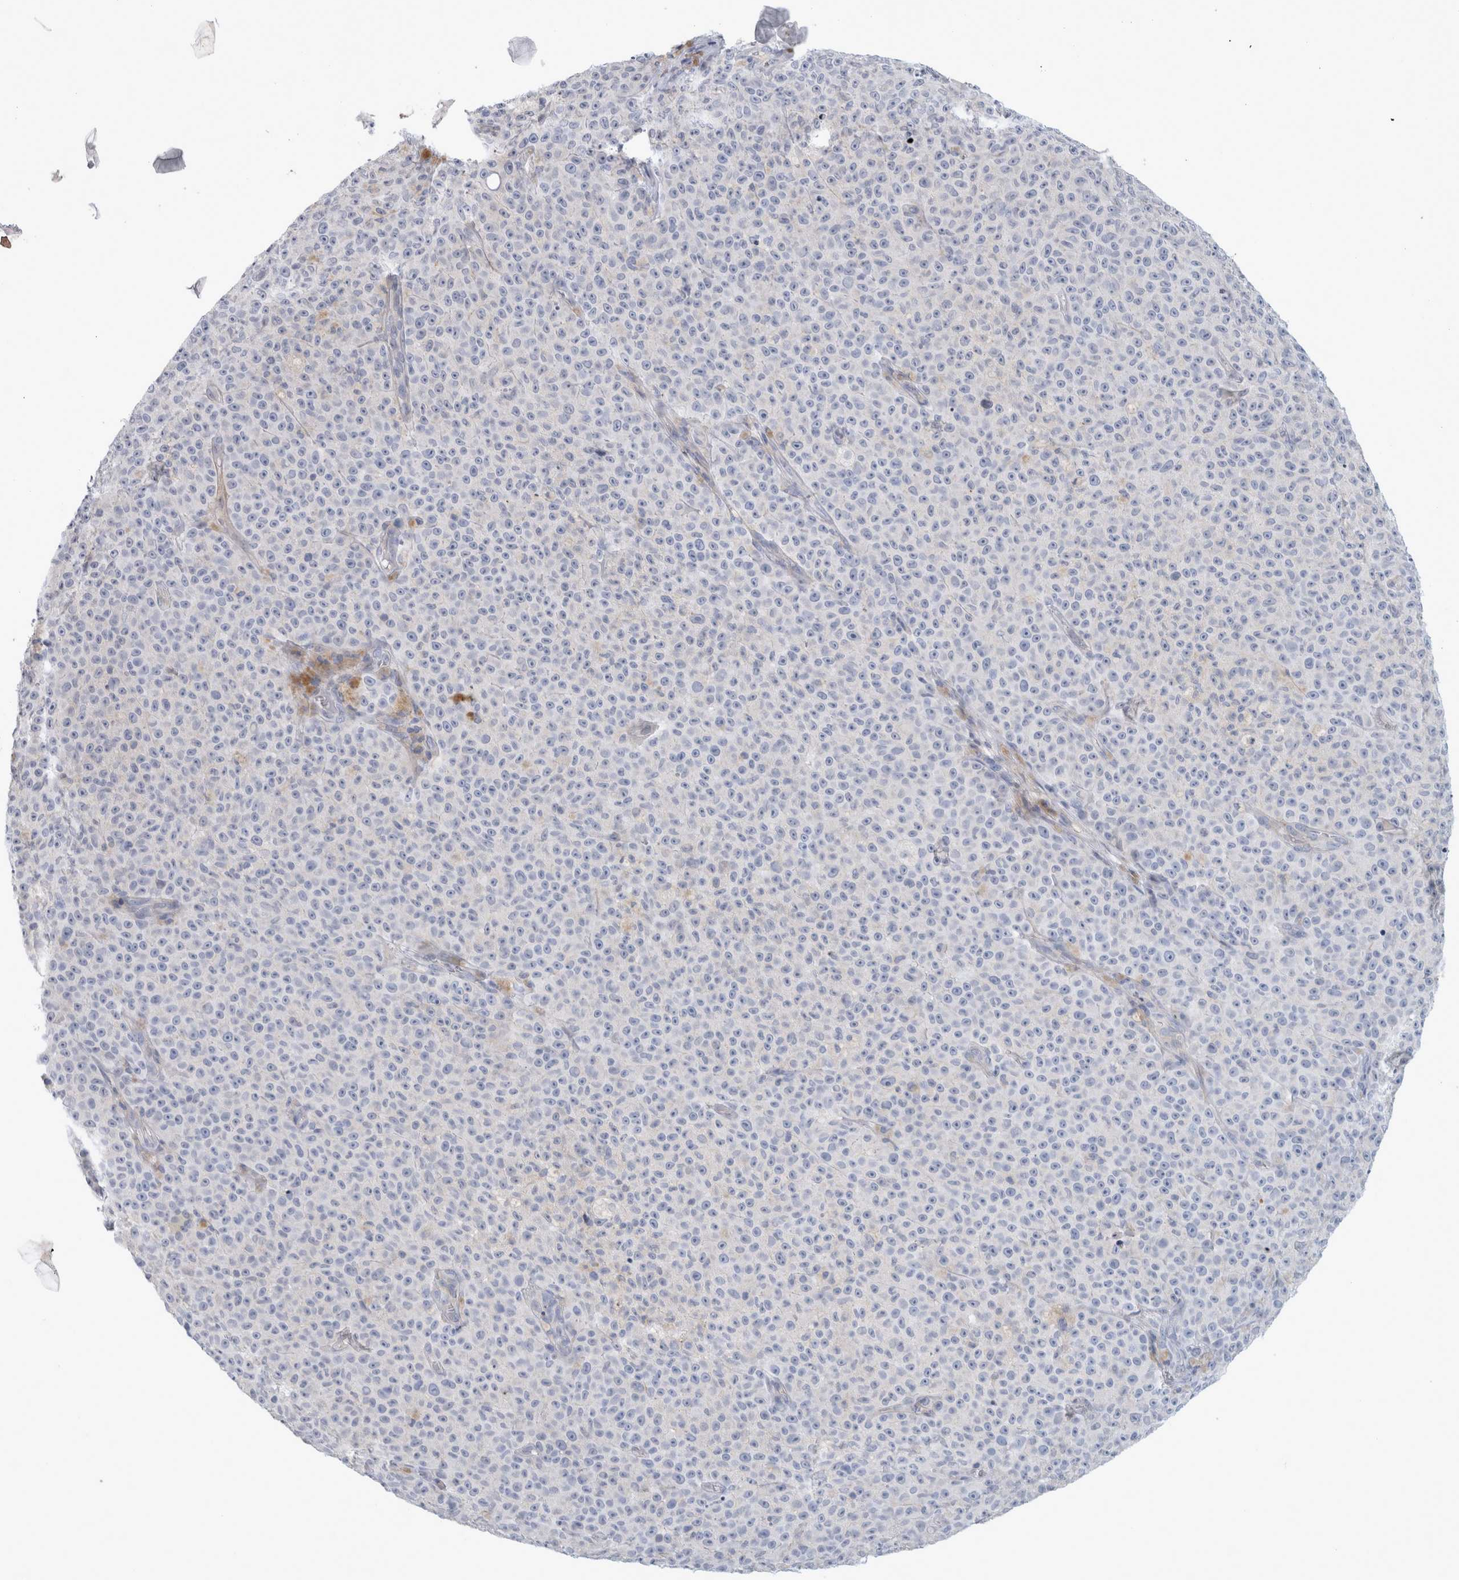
{"staining": {"intensity": "negative", "quantity": "none", "location": "none"}, "tissue": "melanoma", "cell_type": "Tumor cells", "image_type": "cancer", "snomed": [{"axis": "morphology", "description": "Malignant melanoma, NOS"}, {"axis": "topography", "description": "Skin"}], "caption": "An image of melanoma stained for a protein demonstrates no brown staining in tumor cells.", "gene": "CD55", "patient": {"sex": "female", "age": 82}}